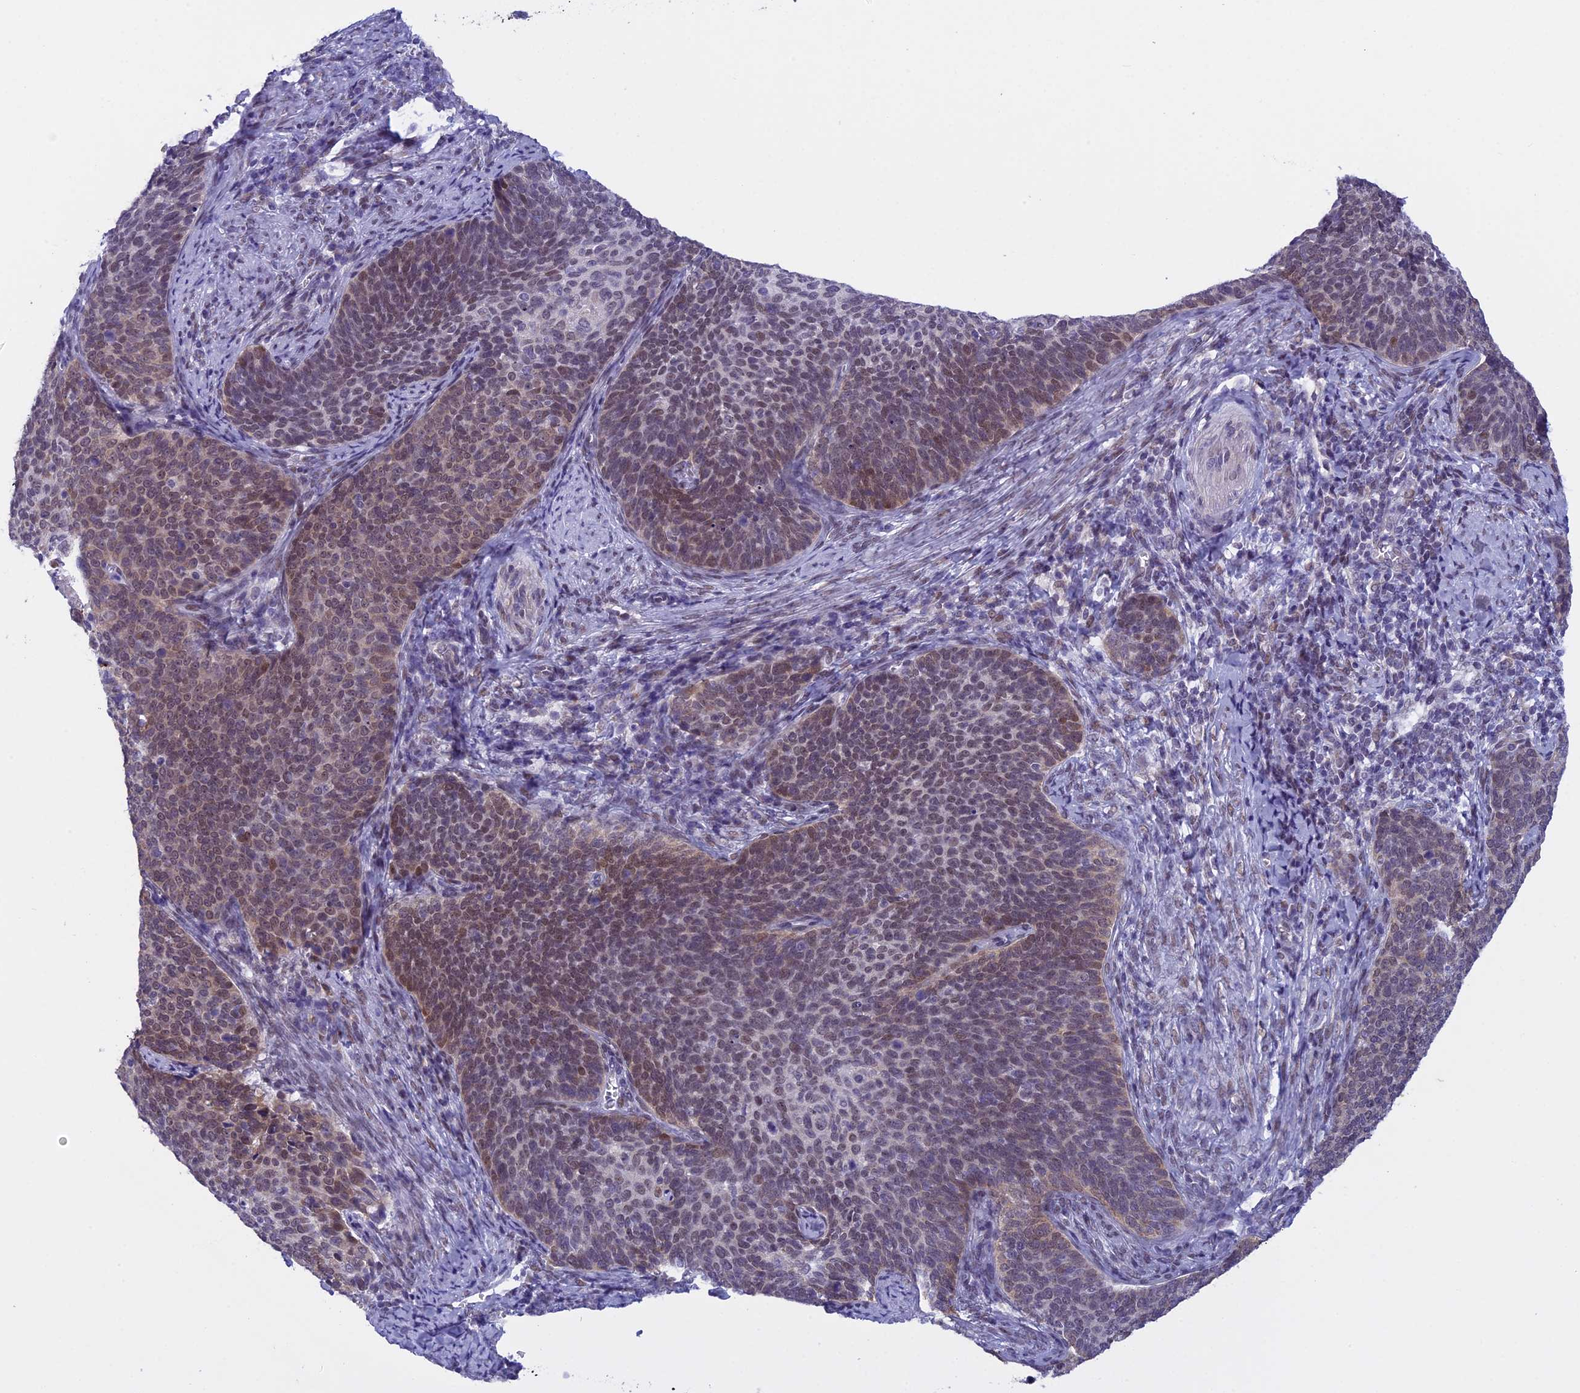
{"staining": {"intensity": "moderate", "quantity": ">75%", "location": "cytoplasmic/membranous,nuclear"}, "tissue": "cervical cancer", "cell_type": "Tumor cells", "image_type": "cancer", "snomed": [{"axis": "morphology", "description": "Normal tissue, NOS"}, {"axis": "morphology", "description": "Squamous cell carcinoma, NOS"}, {"axis": "topography", "description": "Cervix"}], "caption": "Brown immunohistochemical staining in squamous cell carcinoma (cervical) demonstrates moderate cytoplasmic/membranous and nuclear positivity in about >75% of tumor cells.", "gene": "ZNF317", "patient": {"sex": "female", "age": 39}}